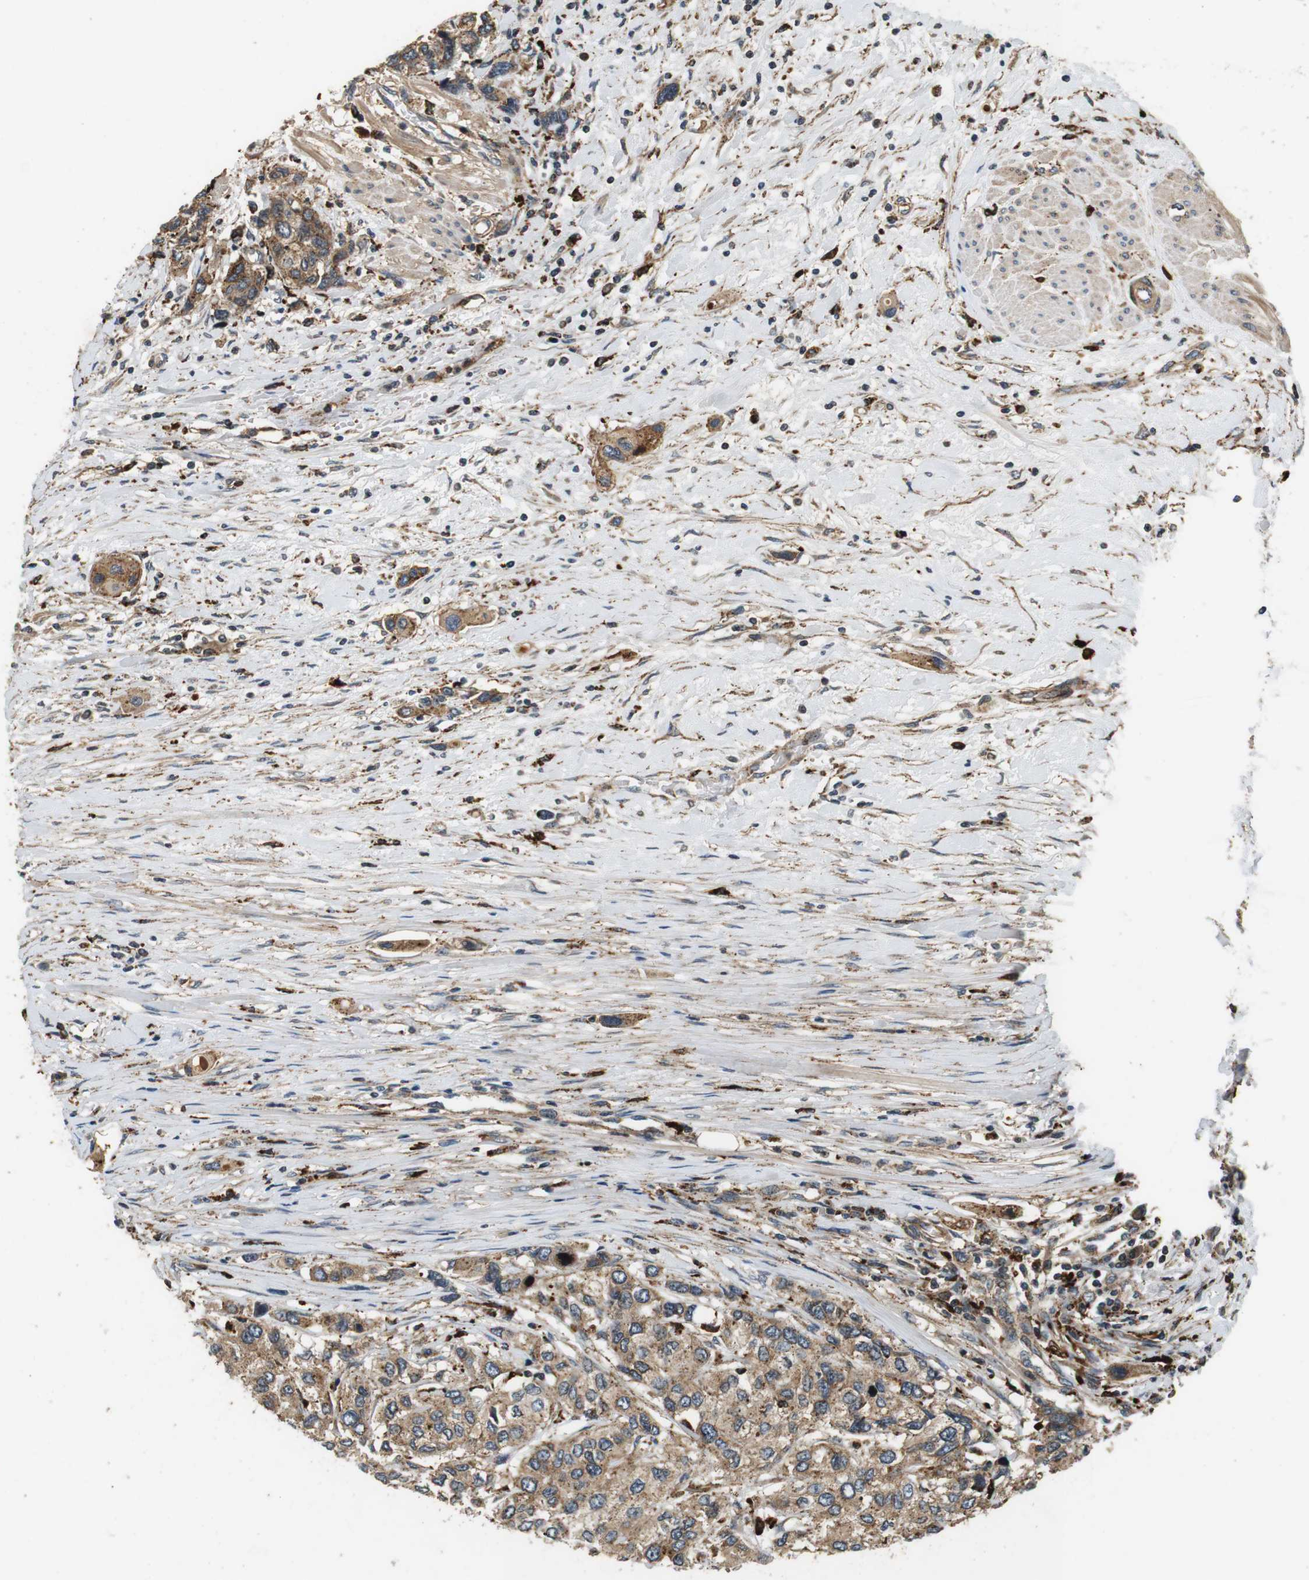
{"staining": {"intensity": "weak", "quantity": ">75%", "location": "cytoplasmic/membranous"}, "tissue": "urothelial cancer", "cell_type": "Tumor cells", "image_type": "cancer", "snomed": [{"axis": "morphology", "description": "Urothelial carcinoma, High grade"}, {"axis": "topography", "description": "Urinary bladder"}], "caption": "Immunohistochemical staining of human urothelial carcinoma (high-grade) displays low levels of weak cytoplasmic/membranous expression in about >75% of tumor cells.", "gene": "TXNRD1", "patient": {"sex": "female", "age": 56}}